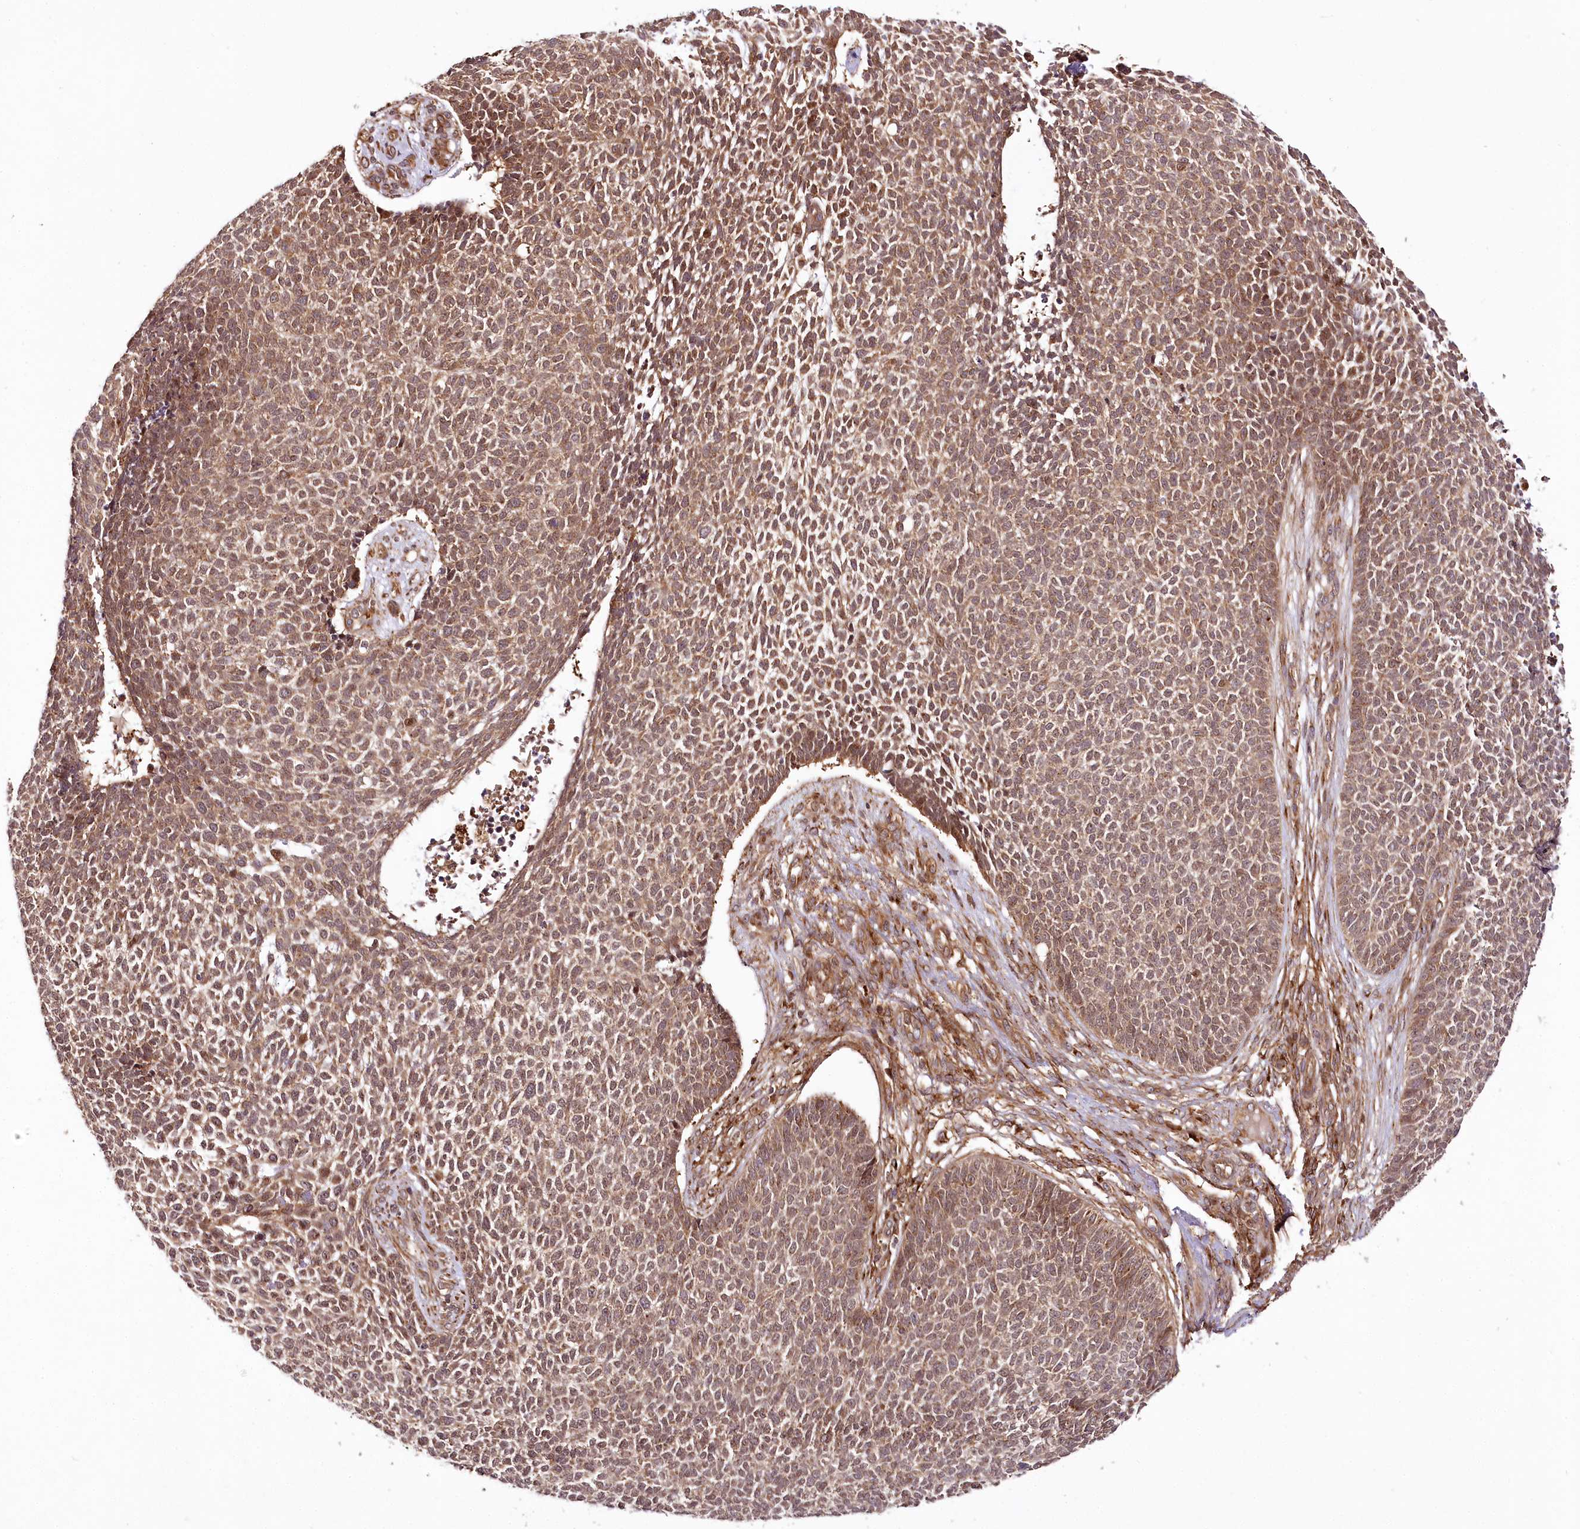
{"staining": {"intensity": "moderate", "quantity": ">75%", "location": "cytoplasmic/membranous,nuclear"}, "tissue": "skin cancer", "cell_type": "Tumor cells", "image_type": "cancer", "snomed": [{"axis": "morphology", "description": "Basal cell carcinoma"}, {"axis": "topography", "description": "Skin"}], "caption": "Skin cancer stained with a protein marker displays moderate staining in tumor cells.", "gene": "COPG1", "patient": {"sex": "female", "age": 84}}